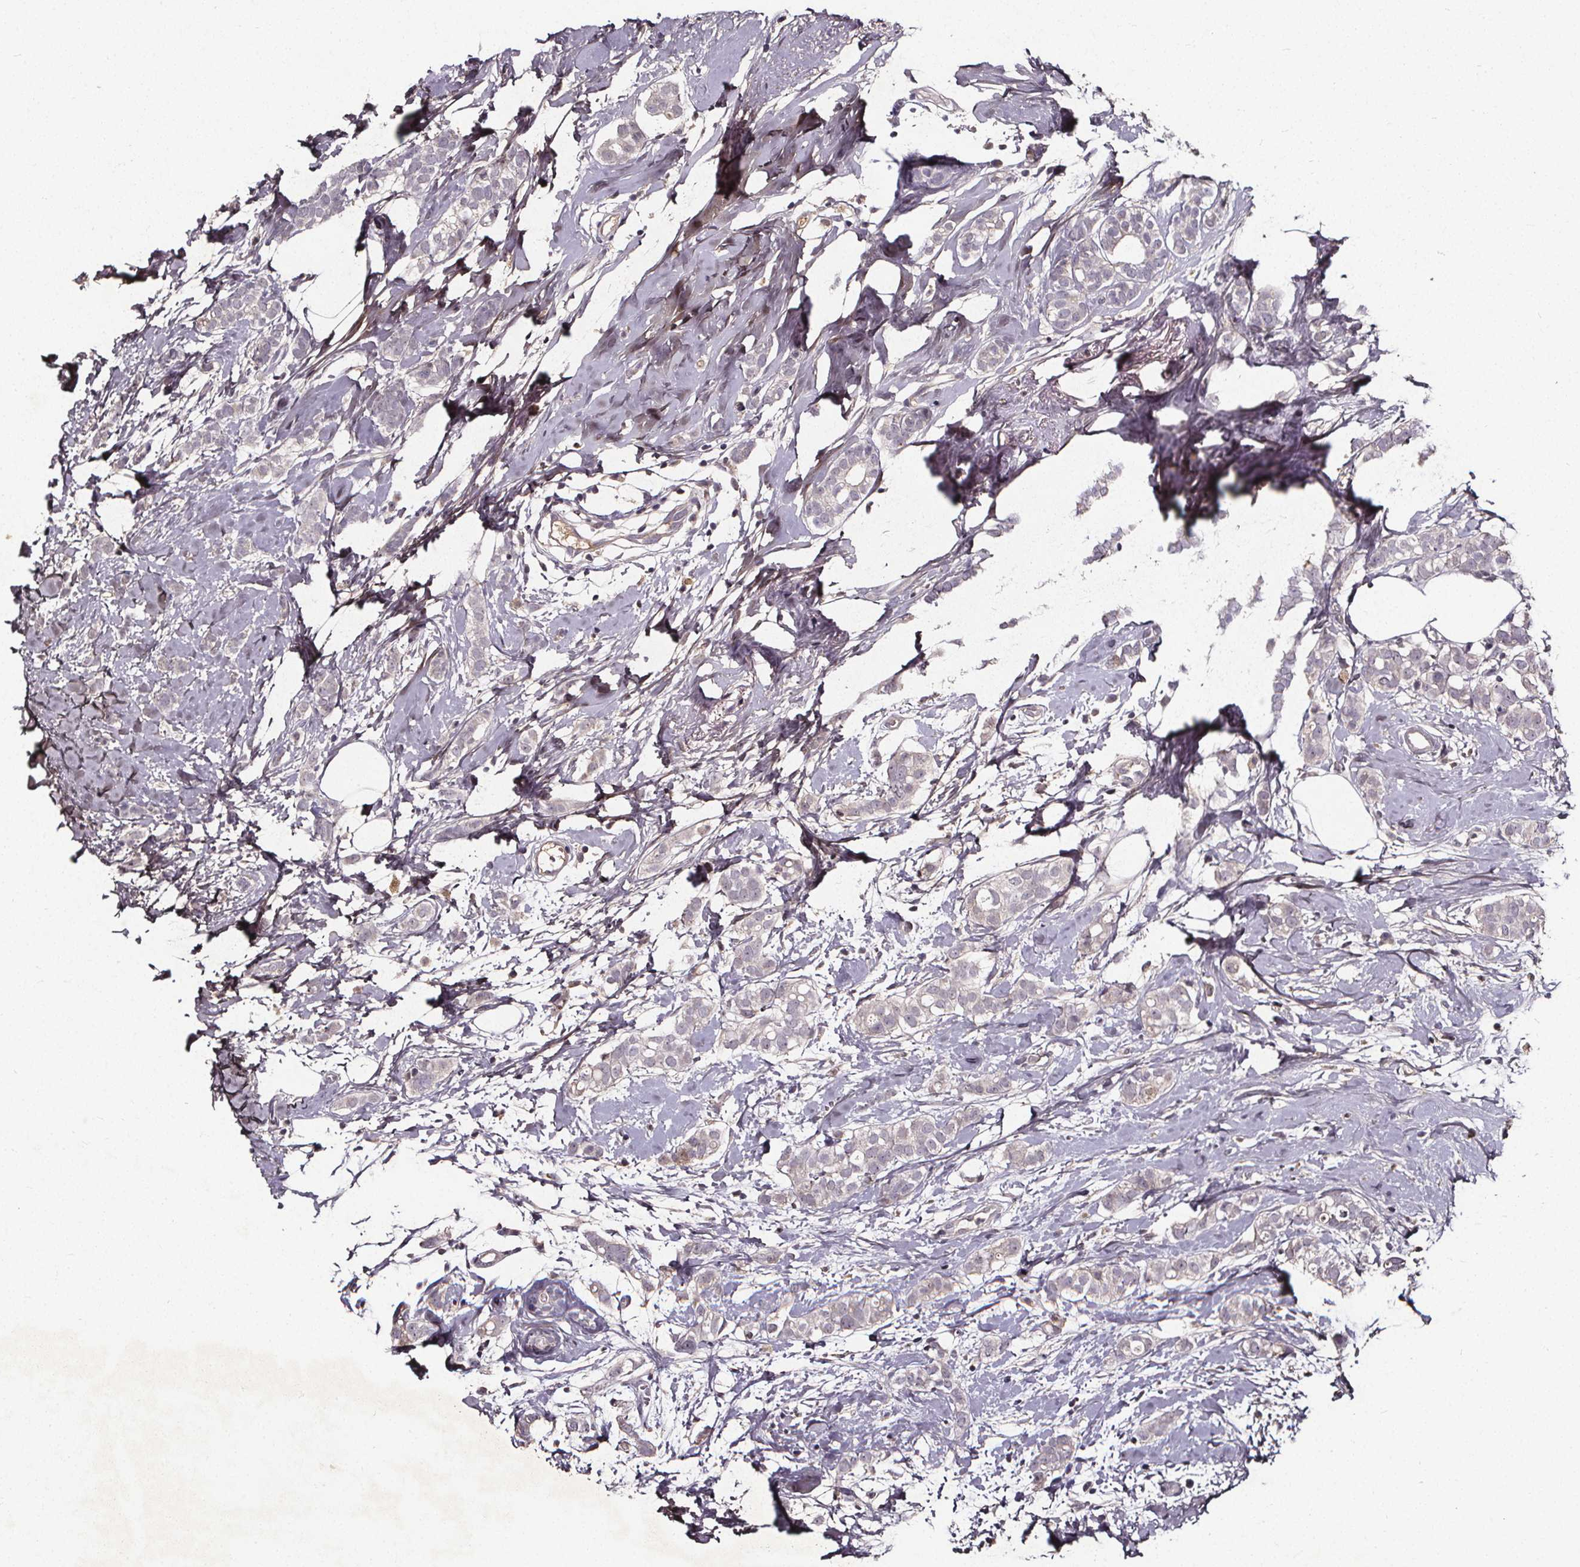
{"staining": {"intensity": "negative", "quantity": "none", "location": "none"}, "tissue": "breast cancer", "cell_type": "Tumor cells", "image_type": "cancer", "snomed": [{"axis": "morphology", "description": "Duct carcinoma"}, {"axis": "topography", "description": "Breast"}], "caption": "Image shows no protein expression in tumor cells of breast intraductal carcinoma tissue. The staining is performed using DAB brown chromogen with nuclei counter-stained in using hematoxylin.", "gene": "SPAG8", "patient": {"sex": "female", "age": 40}}